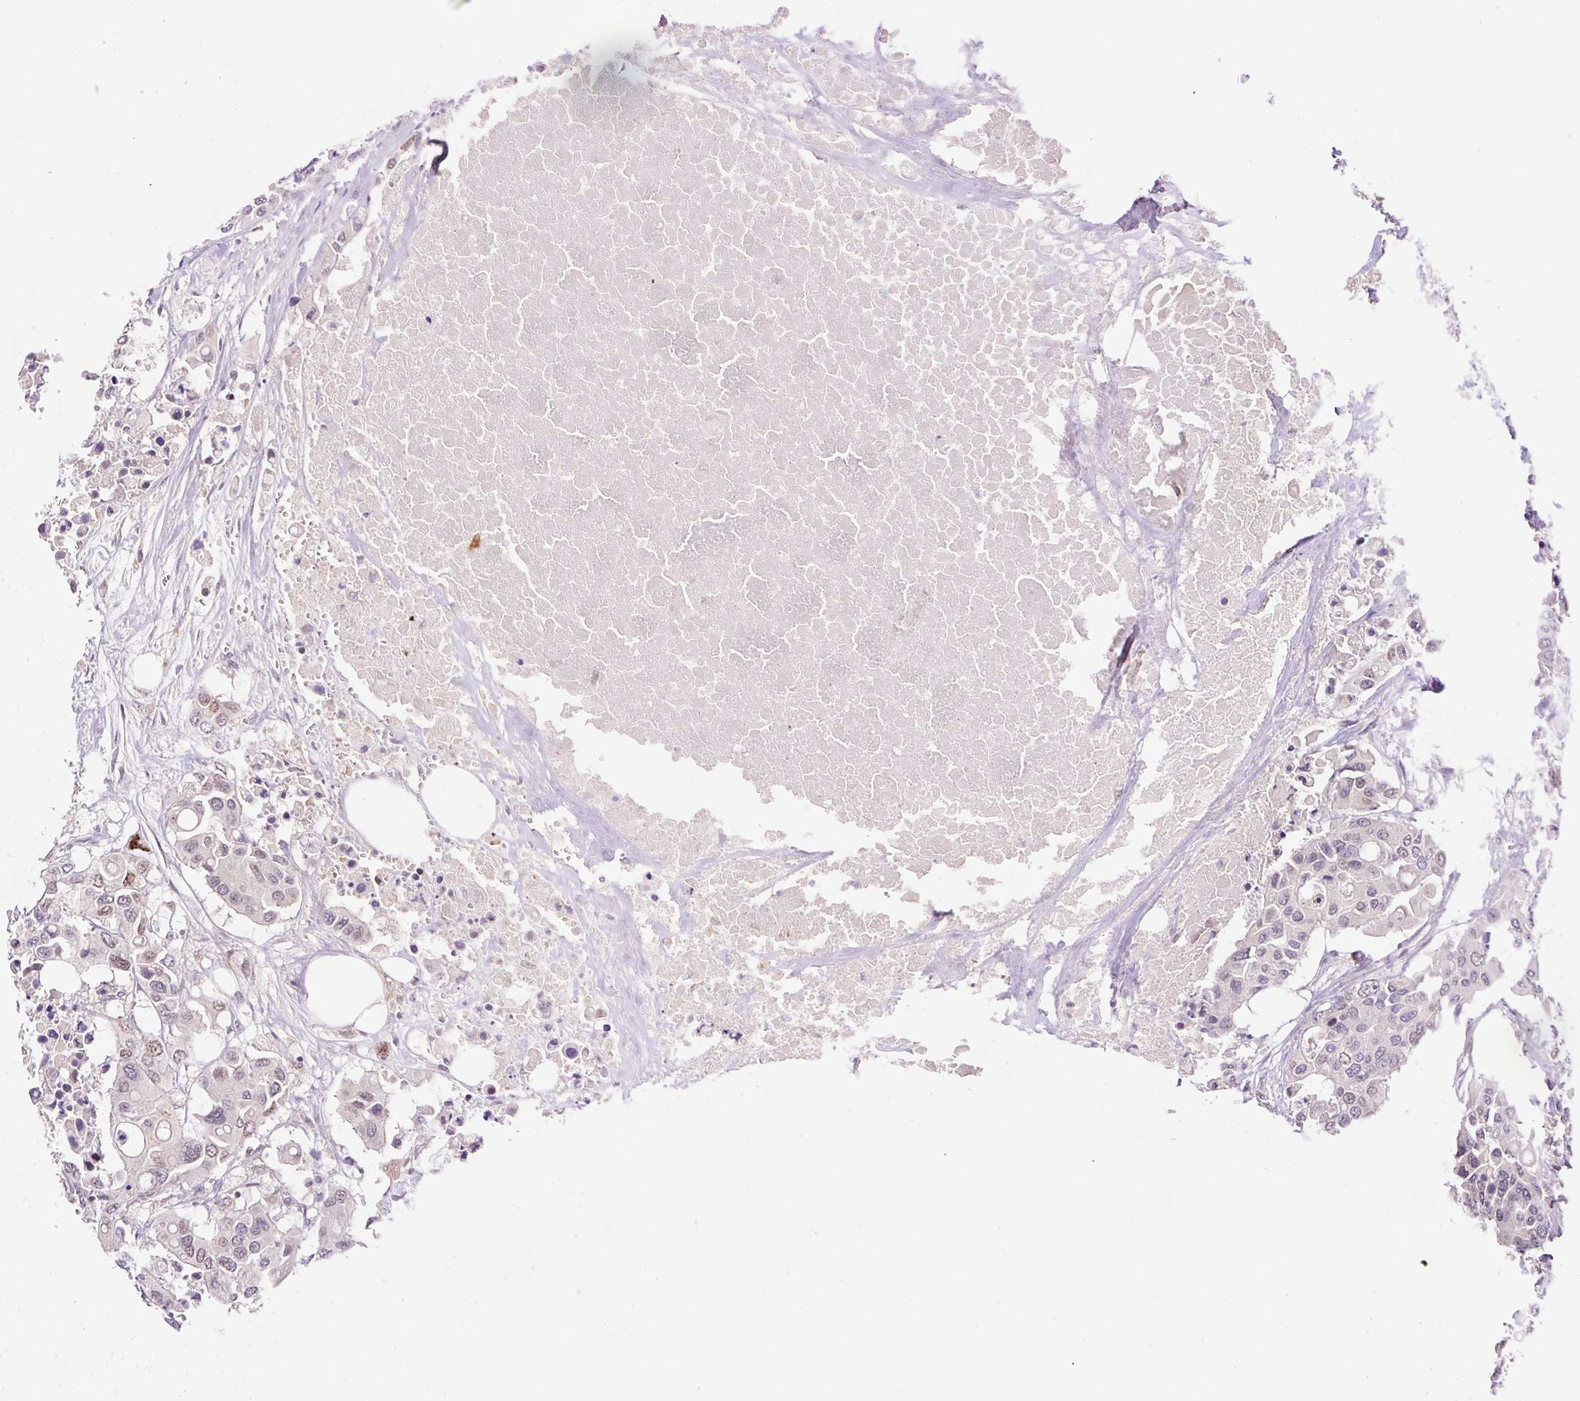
{"staining": {"intensity": "moderate", "quantity": "<25%", "location": "nuclear"}, "tissue": "colorectal cancer", "cell_type": "Tumor cells", "image_type": "cancer", "snomed": [{"axis": "morphology", "description": "Adenocarcinoma, NOS"}, {"axis": "topography", "description": "Colon"}], "caption": "Human adenocarcinoma (colorectal) stained with a protein marker demonstrates moderate staining in tumor cells.", "gene": "CARD11", "patient": {"sex": "male", "age": 77}}